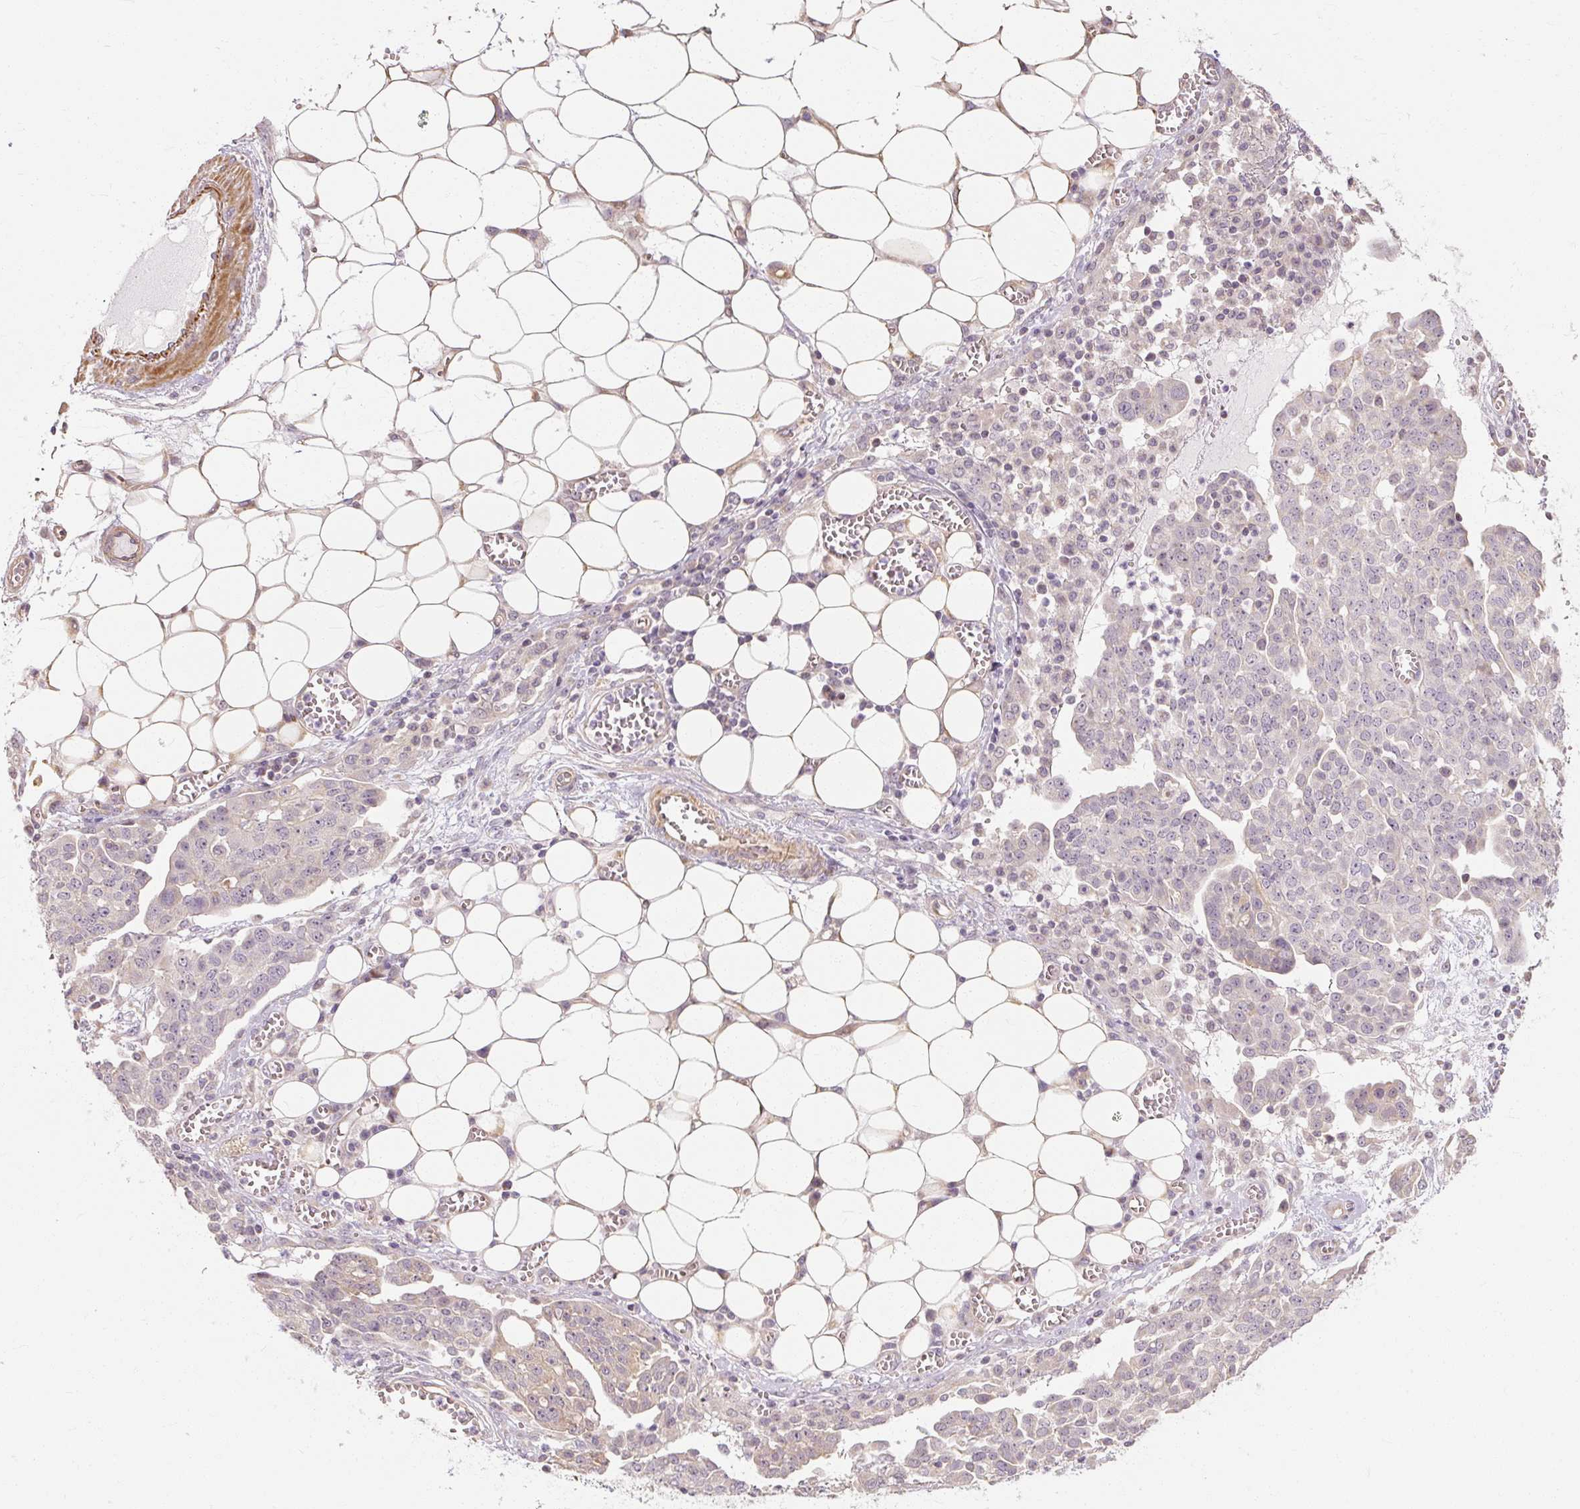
{"staining": {"intensity": "negative", "quantity": "none", "location": "none"}, "tissue": "ovarian cancer", "cell_type": "Tumor cells", "image_type": "cancer", "snomed": [{"axis": "morphology", "description": "Cystadenocarcinoma, serous, NOS"}, {"axis": "topography", "description": "Soft tissue"}, {"axis": "topography", "description": "Ovary"}], "caption": "Immunohistochemistry of human ovarian cancer (serous cystadenocarcinoma) exhibits no positivity in tumor cells.", "gene": "RB1CC1", "patient": {"sex": "female", "age": 57}}